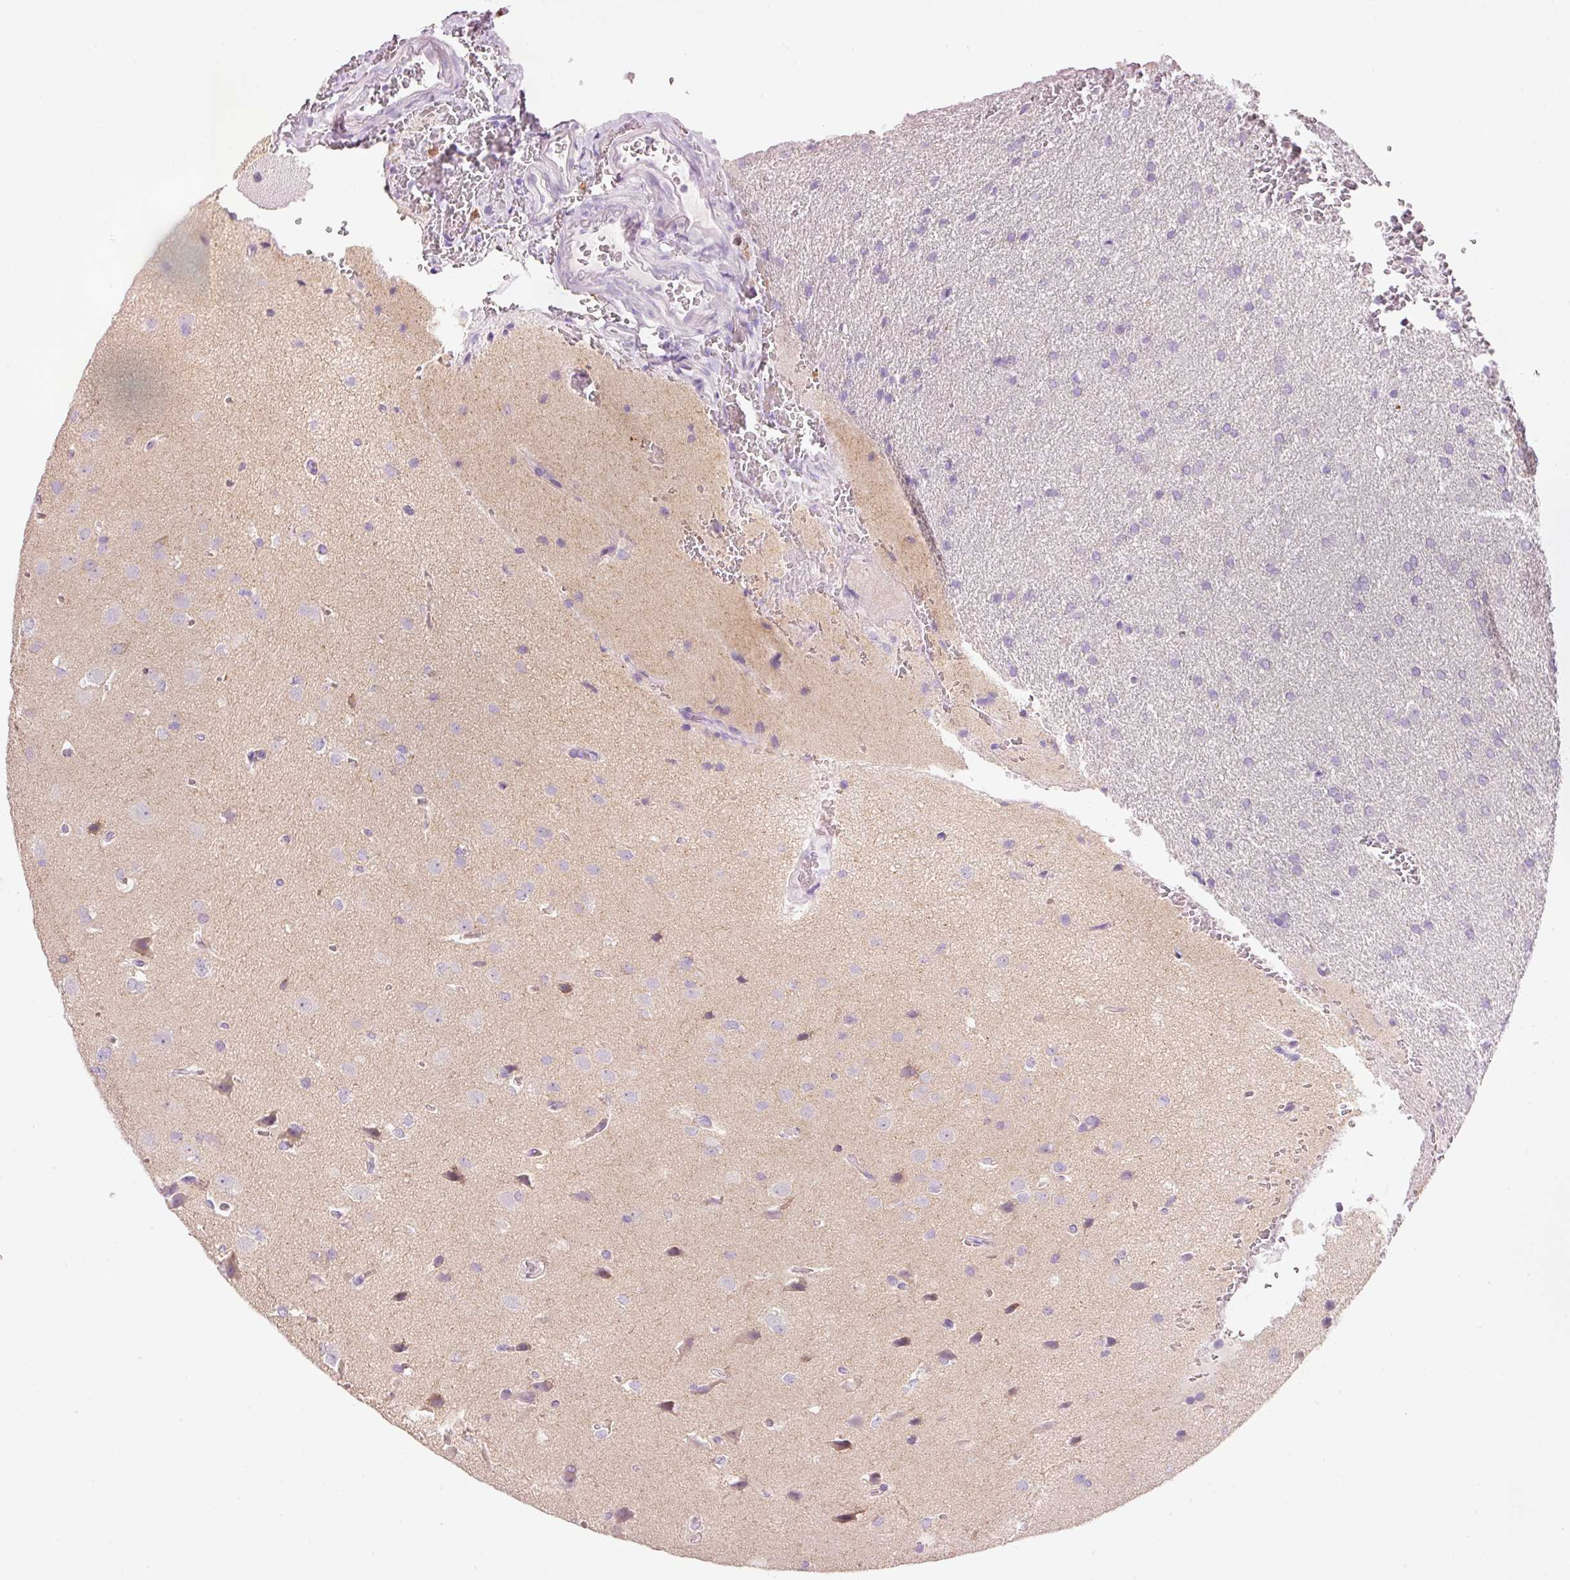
{"staining": {"intensity": "negative", "quantity": "none", "location": "none"}, "tissue": "glioma", "cell_type": "Tumor cells", "image_type": "cancer", "snomed": [{"axis": "morphology", "description": "Glioma, malignant, Low grade"}, {"axis": "topography", "description": "Brain"}], "caption": "Immunohistochemistry (IHC) of human glioma exhibits no positivity in tumor cells. Brightfield microscopy of IHC stained with DAB (3,3'-diaminobenzidine) (brown) and hematoxylin (blue), captured at high magnification.", "gene": "DHRS11", "patient": {"sex": "female", "age": 33}}